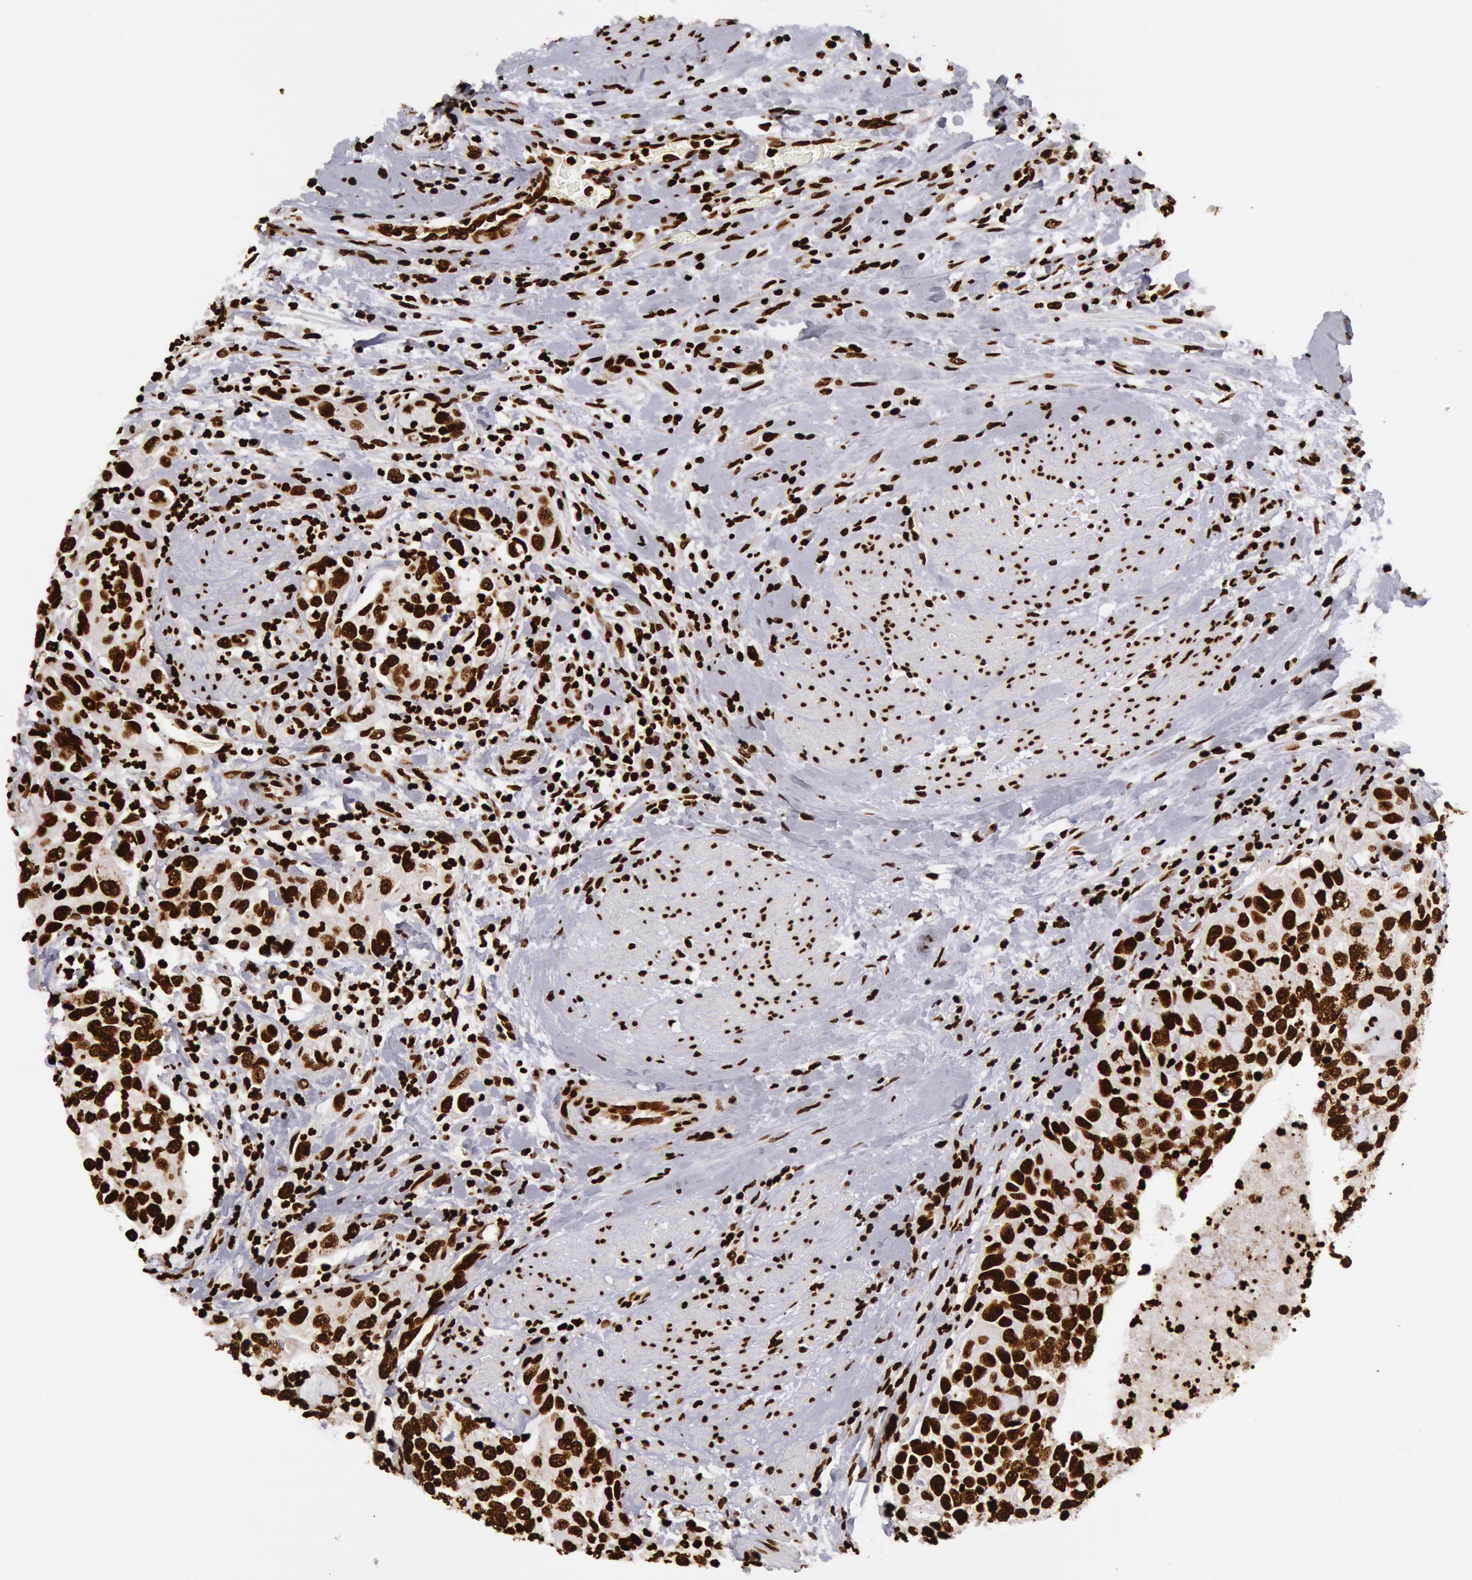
{"staining": {"intensity": "strong", "quantity": ">75%", "location": "nuclear"}, "tissue": "urothelial cancer", "cell_type": "Tumor cells", "image_type": "cancer", "snomed": [{"axis": "morphology", "description": "Urothelial carcinoma, High grade"}, {"axis": "topography", "description": "Urinary bladder"}], "caption": "Immunohistochemistry (IHC) (DAB) staining of urothelial carcinoma (high-grade) demonstrates strong nuclear protein expression in about >75% of tumor cells. (DAB IHC with brightfield microscopy, high magnification).", "gene": "H3-4", "patient": {"sex": "male", "age": 66}}